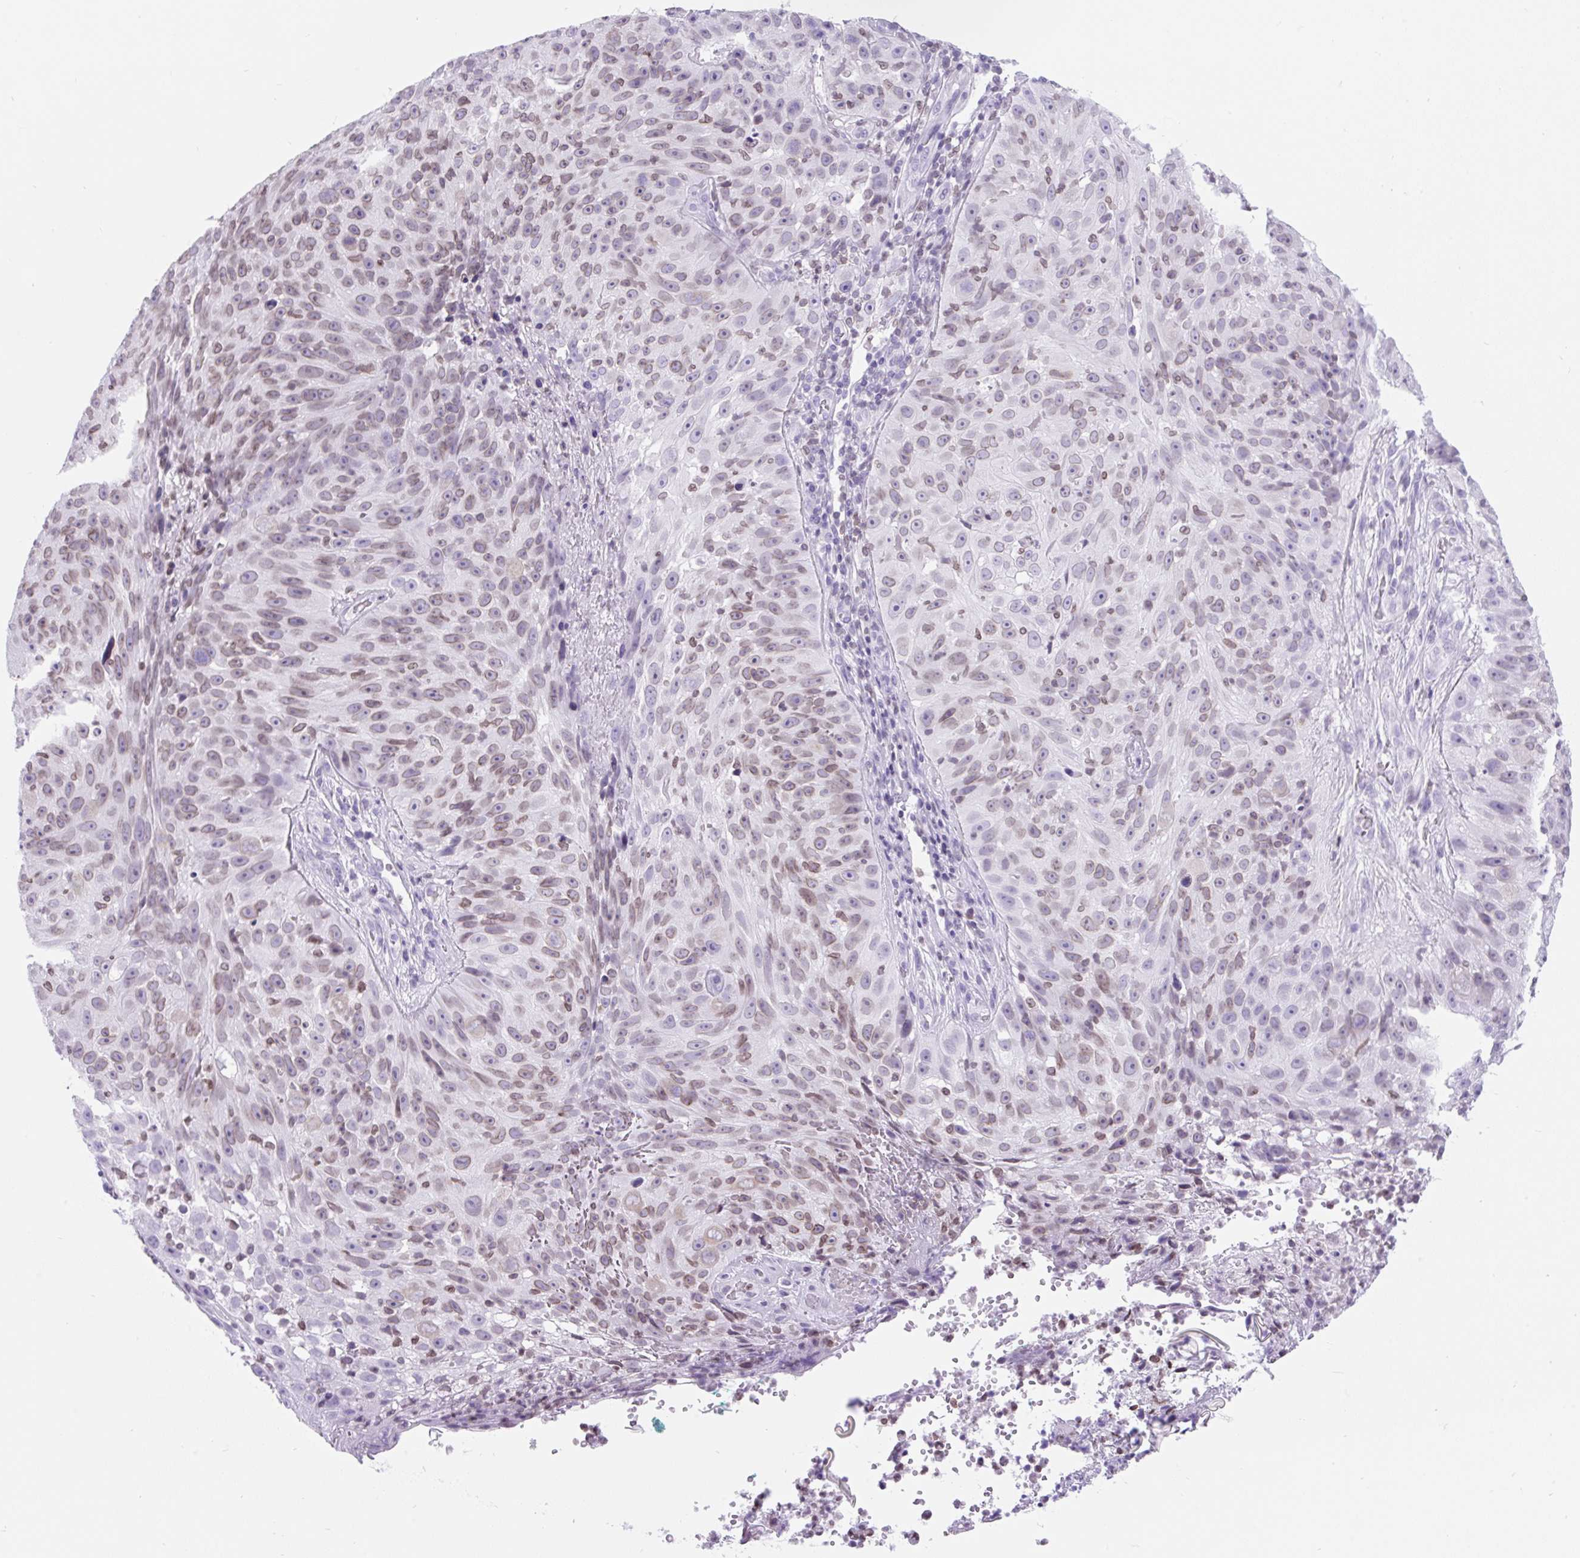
{"staining": {"intensity": "weak", "quantity": "25%-75%", "location": "cytoplasmic/membranous,nuclear"}, "tissue": "skin cancer", "cell_type": "Tumor cells", "image_type": "cancer", "snomed": [{"axis": "morphology", "description": "Squamous cell carcinoma, NOS"}, {"axis": "topography", "description": "Skin"}], "caption": "A brown stain highlights weak cytoplasmic/membranous and nuclear positivity of a protein in human skin squamous cell carcinoma tumor cells.", "gene": "VPREB1", "patient": {"sex": "female", "age": 87}}